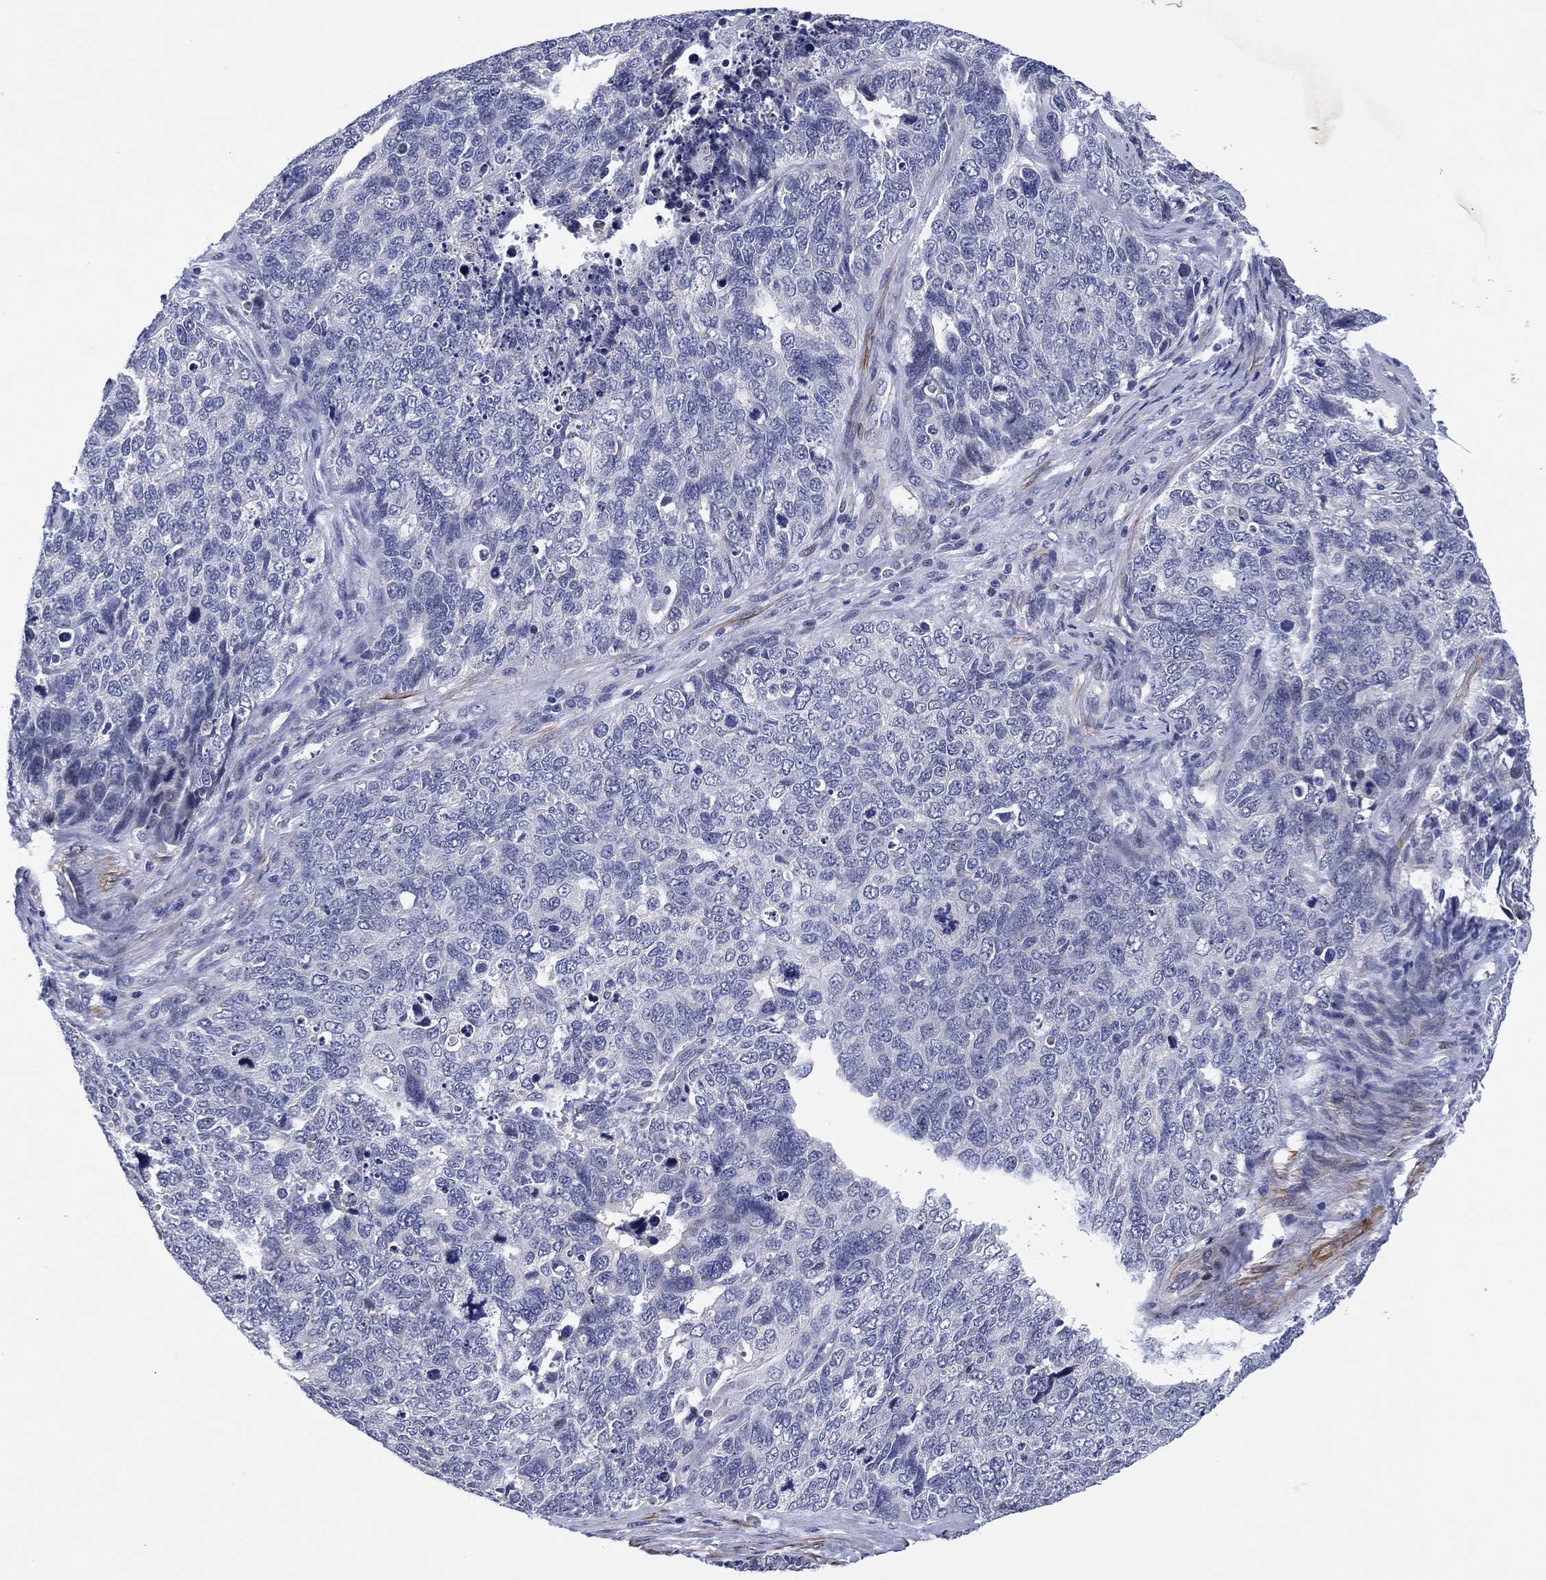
{"staining": {"intensity": "negative", "quantity": "none", "location": "none"}, "tissue": "cervical cancer", "cell_type": "Tumor cells", "image_type": "cancer", "snomed": [{"axis": "morphology", "description": "Squamous cell carcinoma, NOS"}, {"axis": "topography", "description": "Cervix"}], "caption": "A histopathology image of human squamous cell carcinoma (cervical) is negative for staining in tumor cells.", "gene": "CLIP3", "patient": {"sex": "female", "age": 63}}